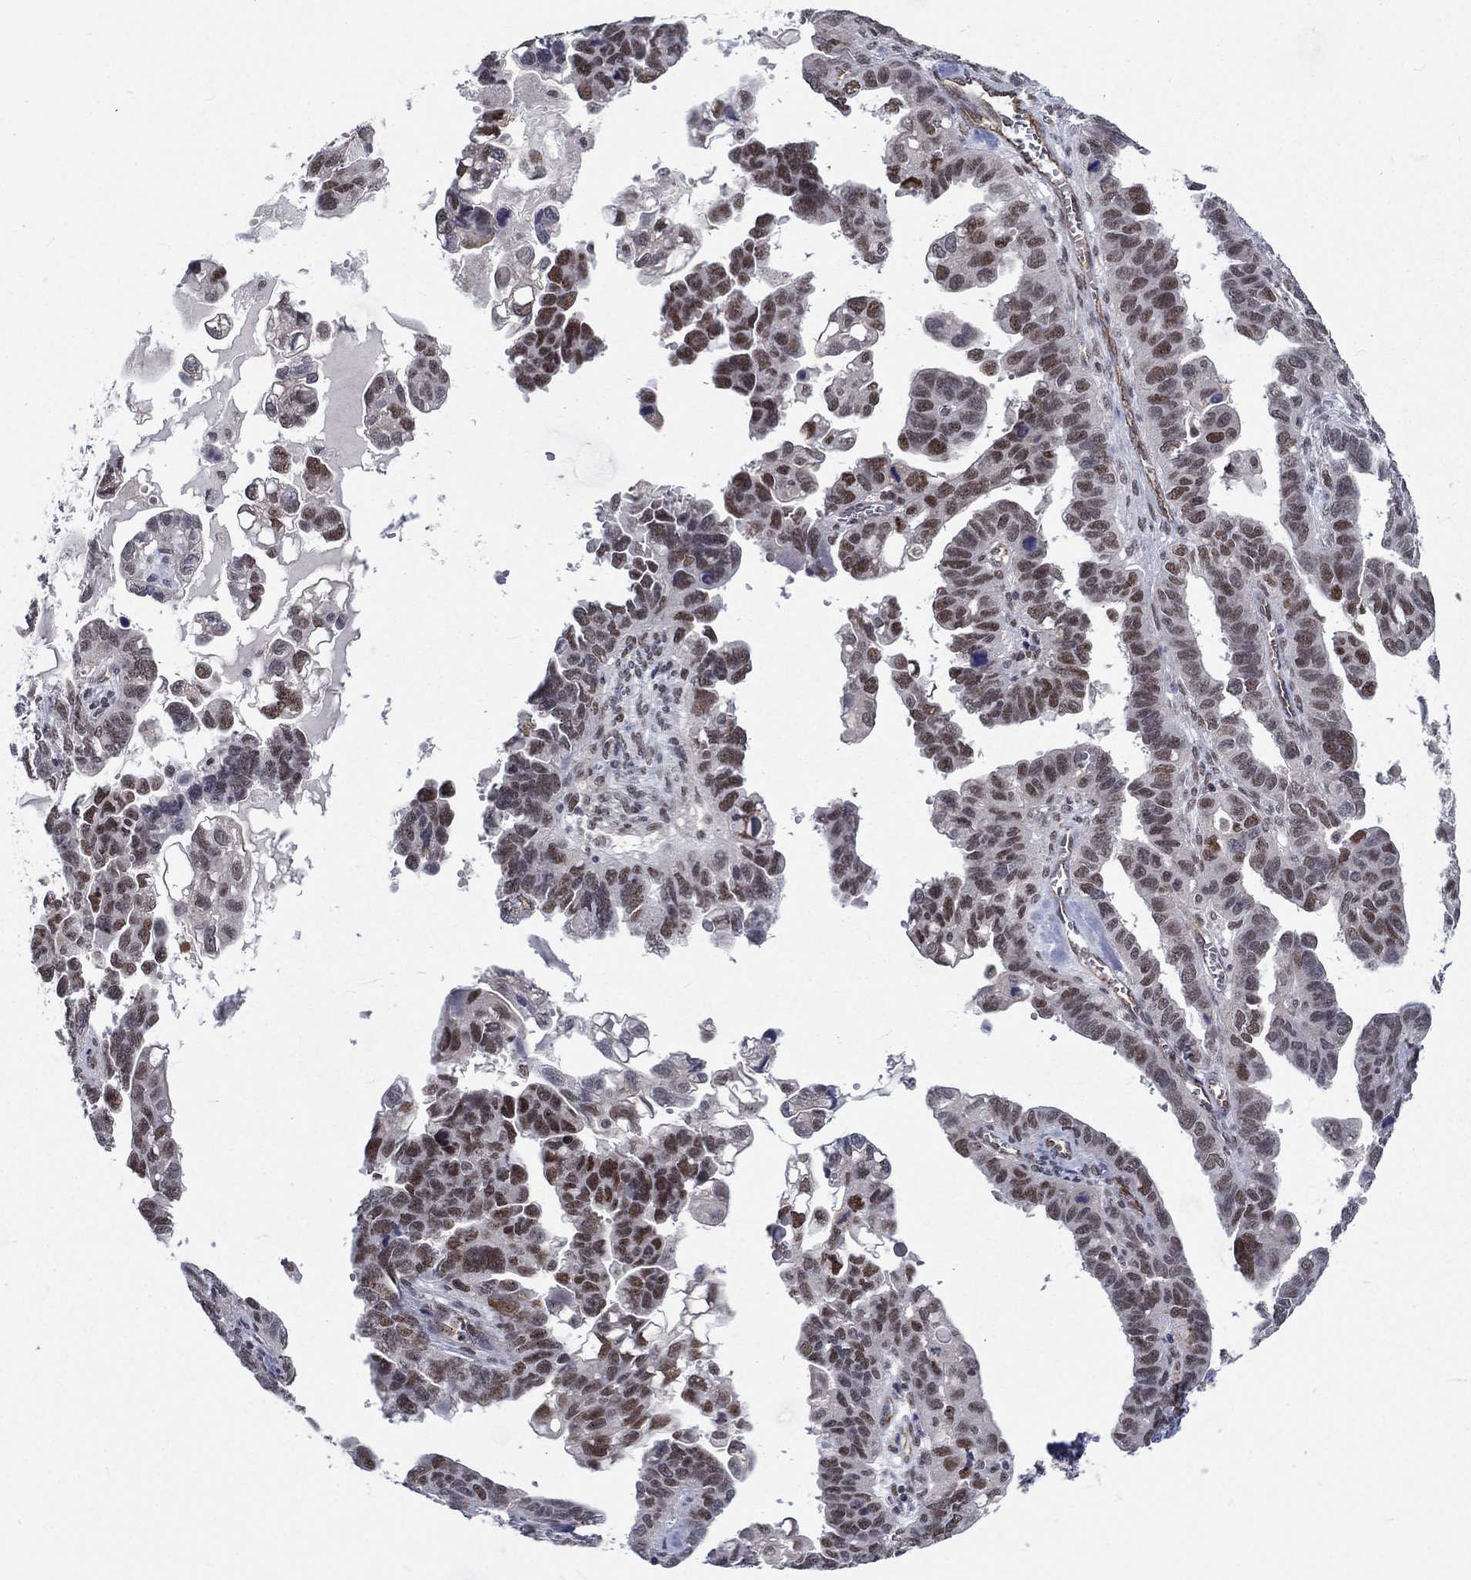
{"staining": {"intensity": "moderate", "quantity": "25%-75%", "location": "nuclear"}, "tissue": "ovarian cancer", "cell_type": "Tumor cells", "image_type": "cancer", "snomed": [{"axis": "morphology", "description": "Cystadenocarcinoma, serous, NOS"}, {"axis": "topography", "description": "Ovary"}], "caption": "Moderate nuclear positivity for a protein is present in about 25%-75% of tumor cells of ovarian cancer using immunohistochemistry (IHC).", "gene": "ZBED1", "patient": {"sex": "female", "age": 69}}